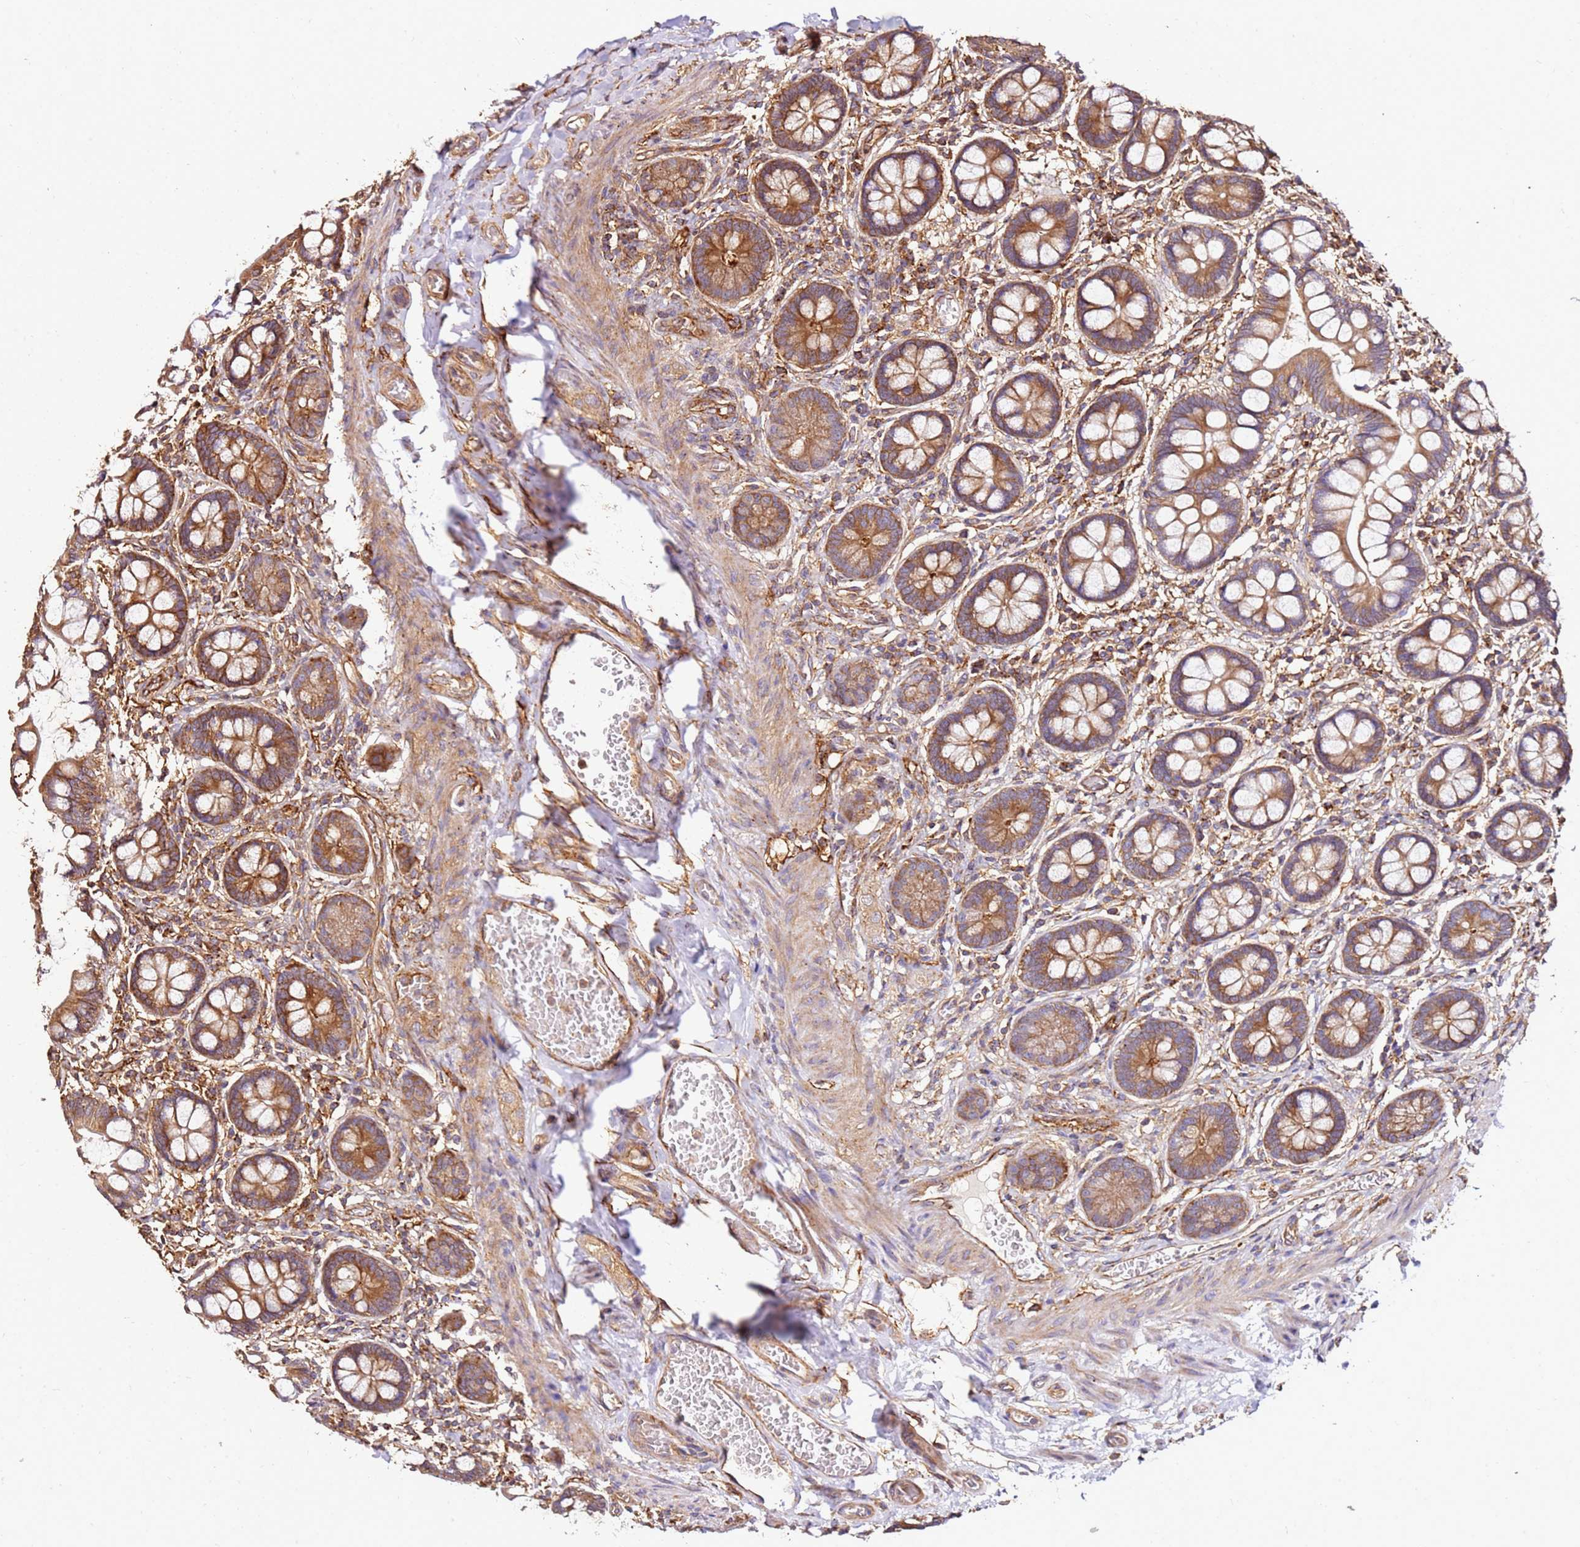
{"staining": {"intensity": "strong", "quantity": ">75%", "location": "cytoplasmic/membranous"}, "tissue": "small intestine", "cell_type": "Glandular cells", "image_type": "normal", "snomed": [{"axis": "morphology", "description": "Normal tissue, NOS"}, {"axis": "topography", "description": "Small intestine"}], "caption": "A high-resolution photomicrograph shows immunohistochemistry staining of unremarkable small intestine, which displays strong cytoplasmic/membranous expression in about >75% of glandular cells. The staining is performed using DAB brown chromogen to label protein expression. The nuclei are counter-stained blue using hematoxylin.", "gene": "DVL3", "patient": {"sex": "male", "age": 52}}